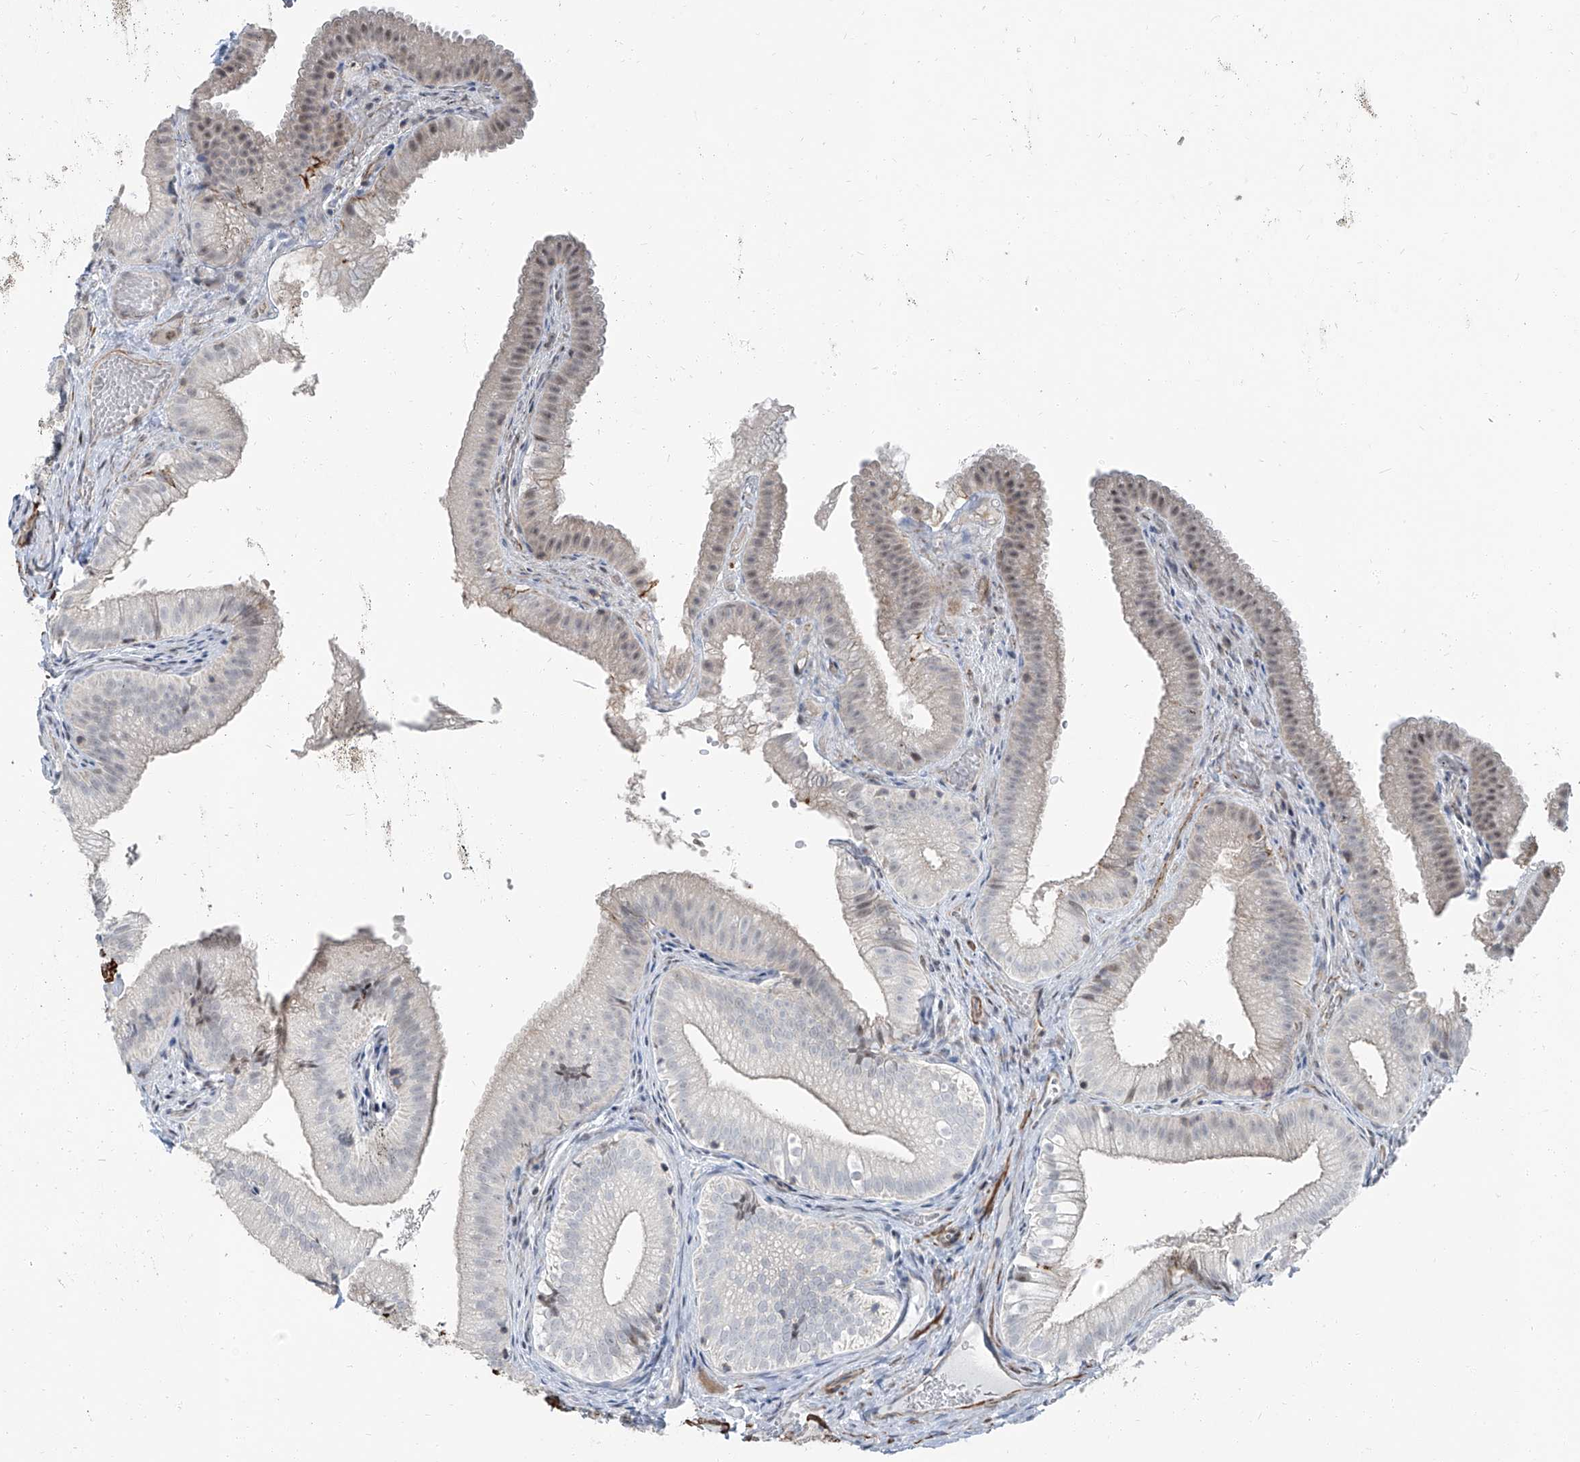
{"staining": {"intensity": "weak", "quantity": "<25%", "location": "nuclear"}, "tissue": "gallbladder", "cell_type": "Glandular cells", "image_type": "normal", "snomed": [{"axis": "morphology", "description": "Normal tissue, NOS"}, {"axis": "topography", "description": "Gallbladder"}], "caption": "There is no significant expression in glandular cells of gallbladder. (DAB IHC visualized using brightfield microscopy, high magnification).", "gene": "TXLNB", "patient": {"sex": "female", "age": 30}}